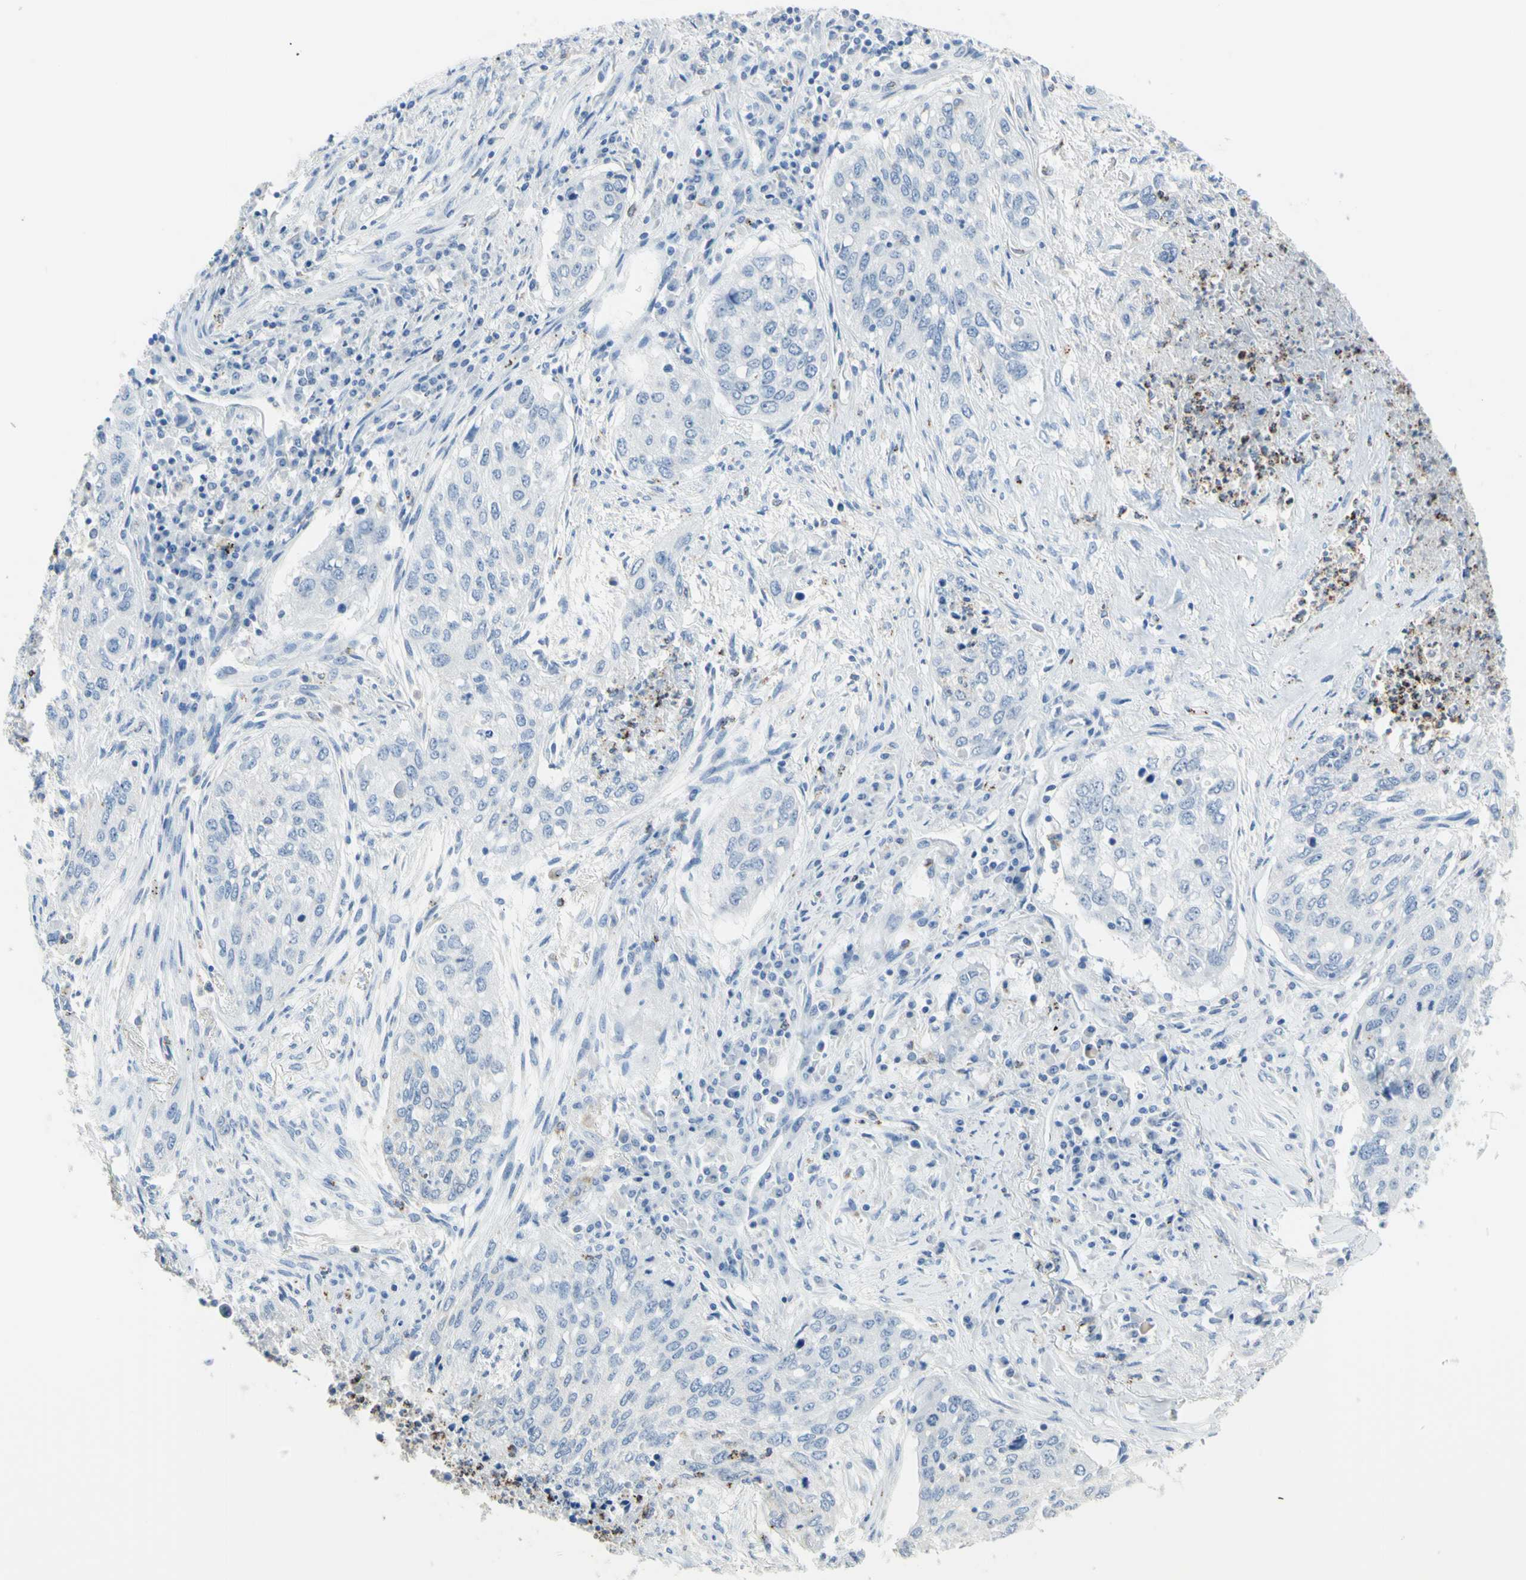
{"staining": {"intensity": "negative", "quantity": "none", "location": "none"}, "tissue": "lung cancer", "cell_type": "Tumor cells", "image_type": "cancer", "snomed": [{"axis": "morphology", "description": "Squamous cell carcinoma, NOS"}, {"axis": "topography", "description": "Lung"}], "caption": "Immunohistochemistry of lung cancer exhibits no staining in tumor cells.", "gene": "CYSLTR1", "patient": {"sex": "female", "age": 63}}